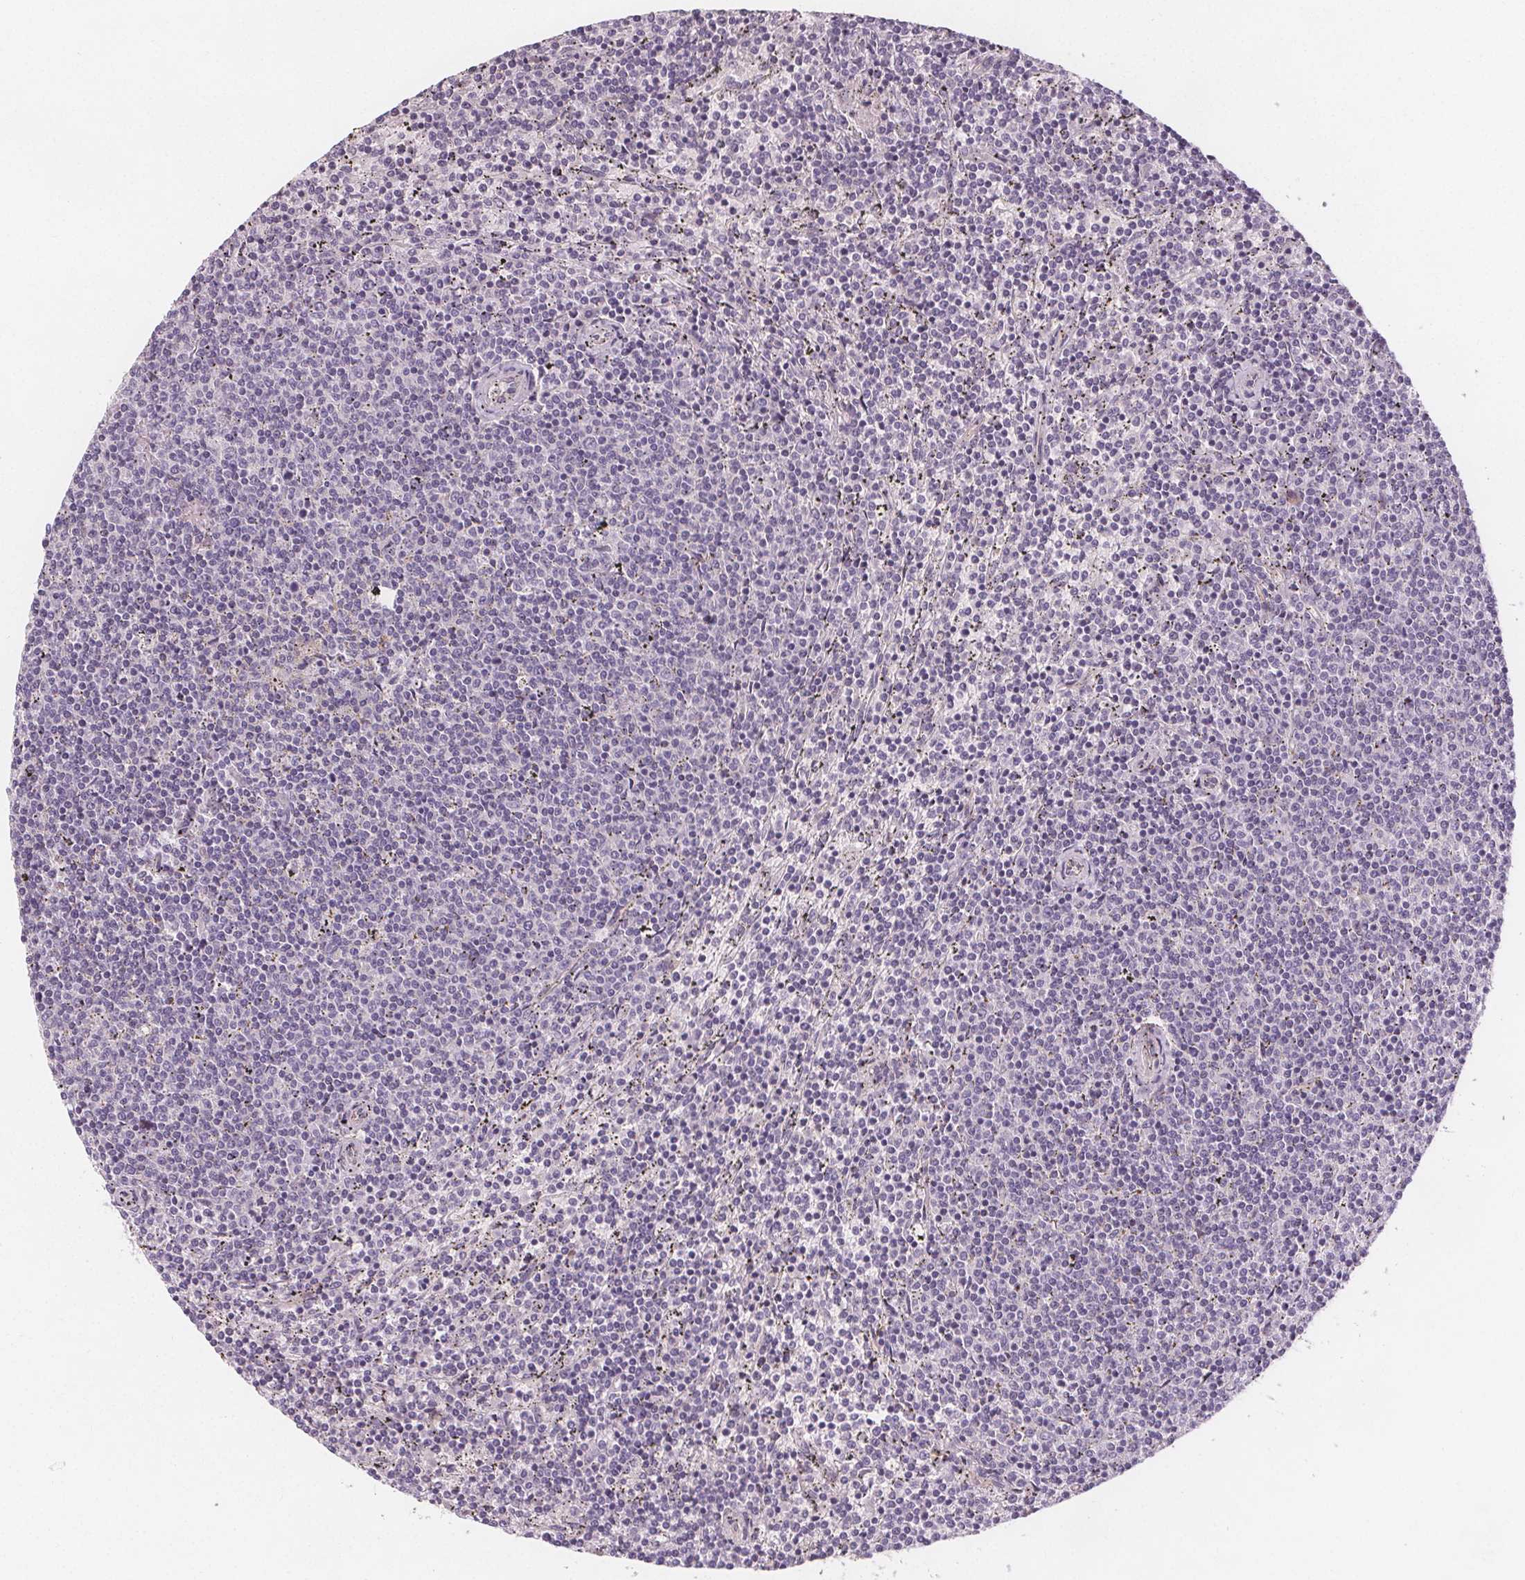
{"staining": {"intensity": "negative", "quantity": "none", "location": "none"}, "tissue": "lymphoma", "cell_type": "Tumor cells", "image_type": "cancer", "snomed": [{"axis": "morphology", "description": "Malignant lymphoma, non-Hodgkin's type, Low grade"}, {"axis": "topography", "description": "Spleen"}], "caption": "This is an immunohistochemistry (IHC) image of human malignant lymphoma, non-Hodgkin's type (low-grade). There is no staining in tumor cells.", "gene": "VNN1", "patient": {"sex": "female", "age": 50}}